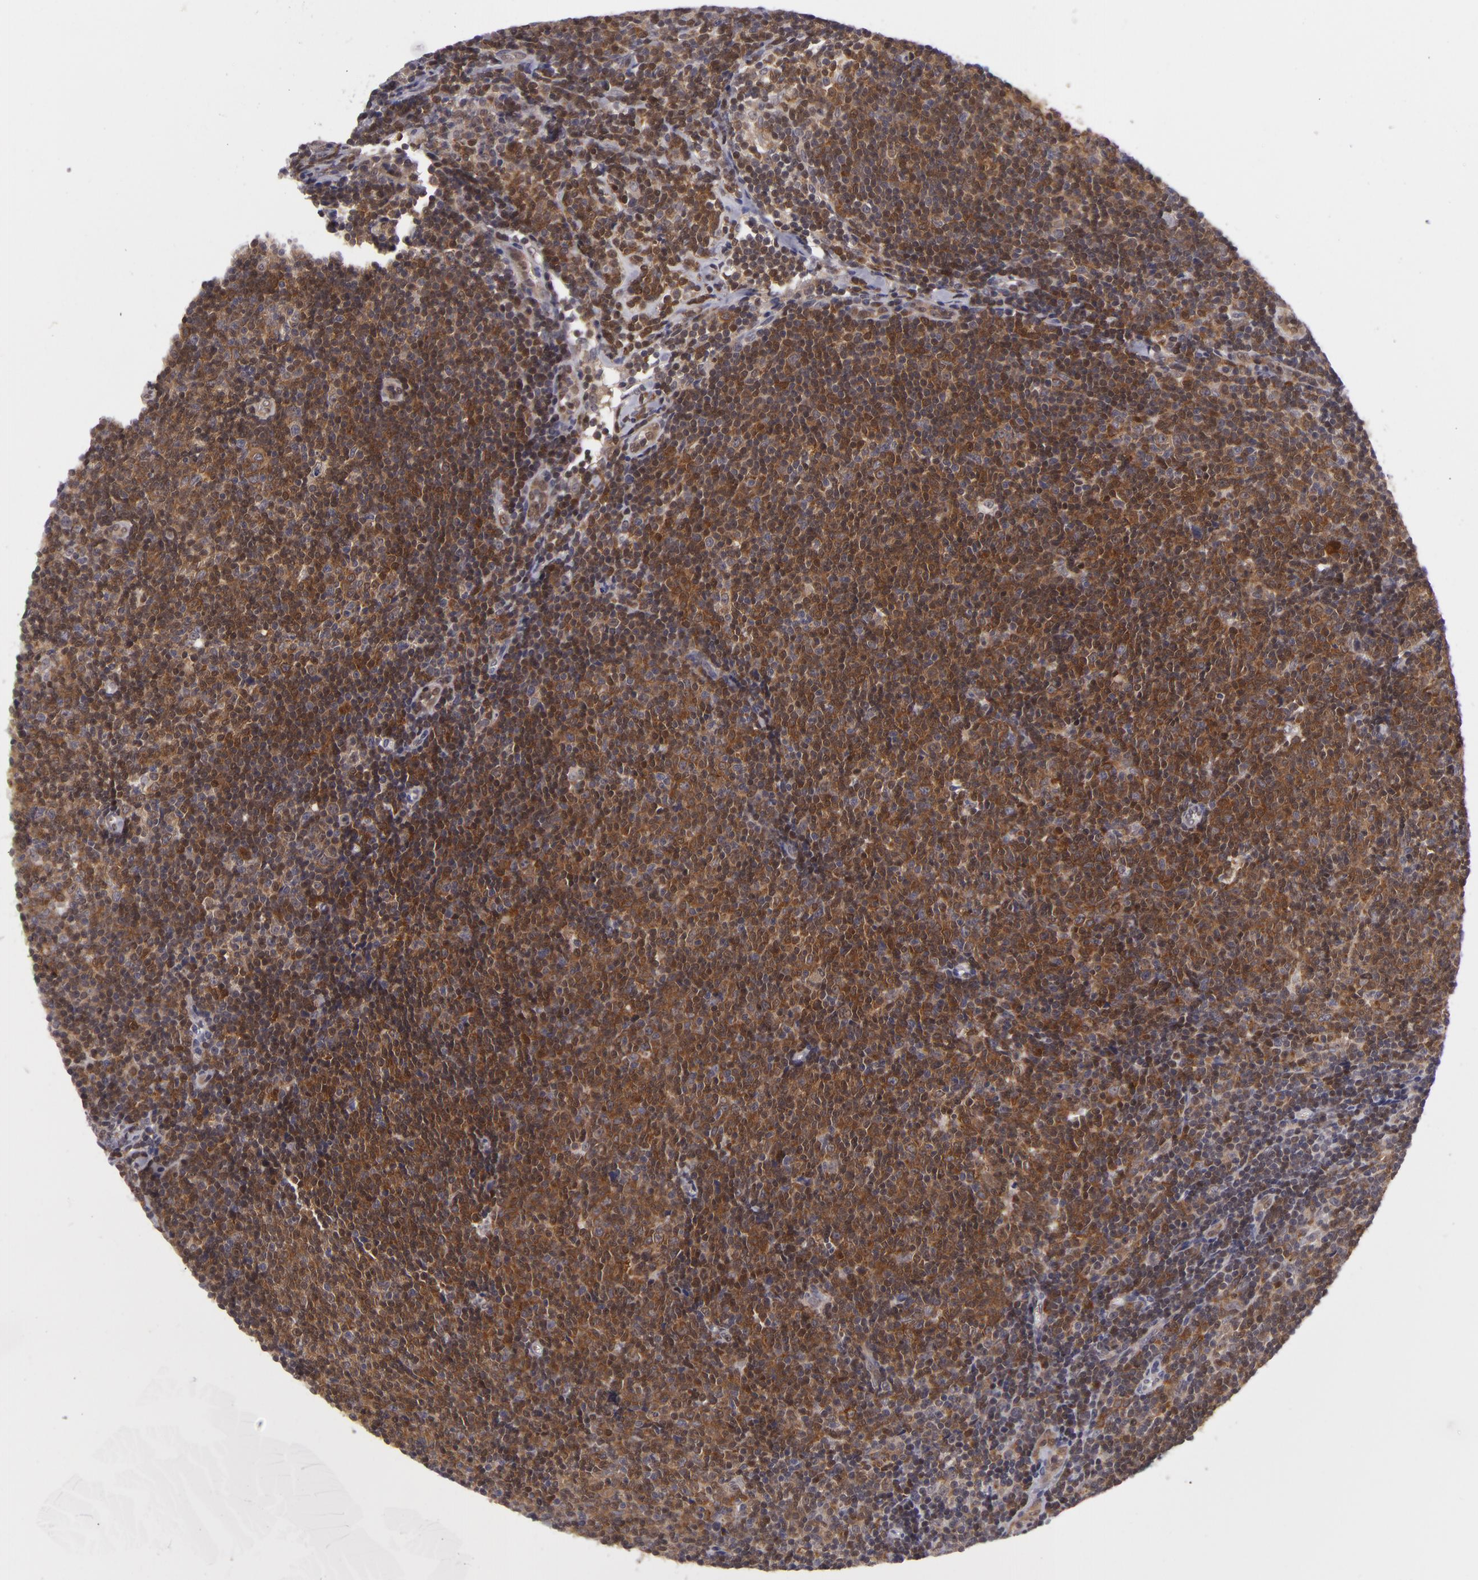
{"staining": {"intensity": "strong", "quantity": ">75%", "location": "cytoplasmic/membranous"}, "tissue": "lymphoma", "cell_type": "Tumor cells", "image_type": "cancer", "snomed": [{"axis": "morphology", "description": "Malignant lymphoma, non-Hodgkin's type, Low grade"}, {"axis": "topography", "description": "Lymph node"}], "caption": "Lymphoma stained for a protein displays strong cytoplasmic/membranous positivity in tumor cells. The staining was performed using DAB (3,3'-diaminobenzidine) to visualize the protein expression in brown, while the nuclei were stained in blue with hematoxylin (Magnification: 20x).", "gene": "BCL10", "patient": {"sex": "male", "age": 49}}